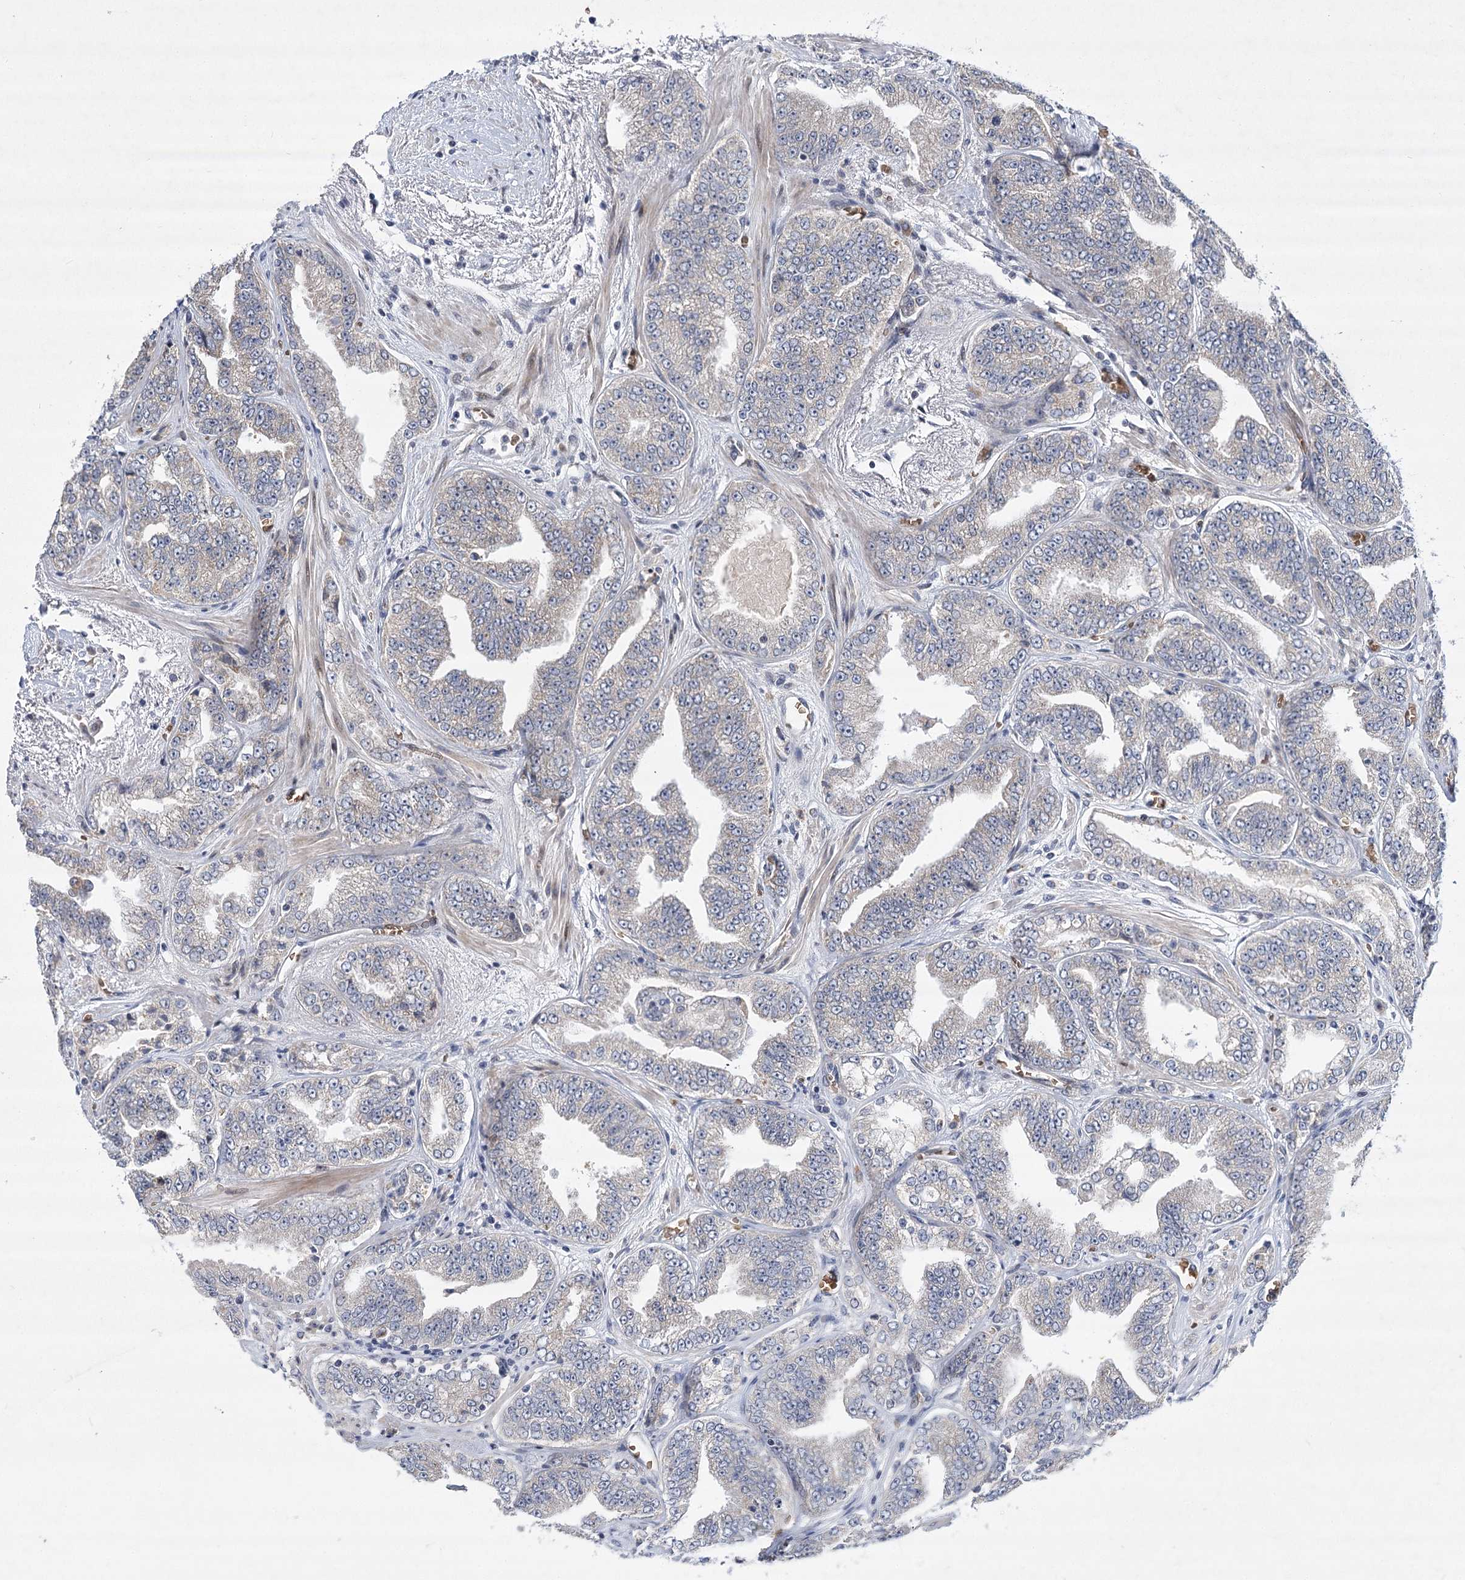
{"staining": {"intensity": "negative", "quantity": "none", "location": "none"}, "tissue": "prostate cancer", "cell_type": "Tumor cells", "image_type": "cancer", "snomed": [{"axis": "morphology", "description": "Adenocarcinoma, High grade"}, {"axis": "topography", "description": "Prostate"}], "caption": "High magnification brightfield microscopy of prostate cancer stained with DAB (3,3'-diaminobenzidine) (brown) and counterstained with hematoxylin (blue): tumor cells show no significant positivity. (Brightfield microscopy of DAB IHC at high magnification).", "gene": "NSMCE4A", "patient": {"sex": "male", "age": 71}}